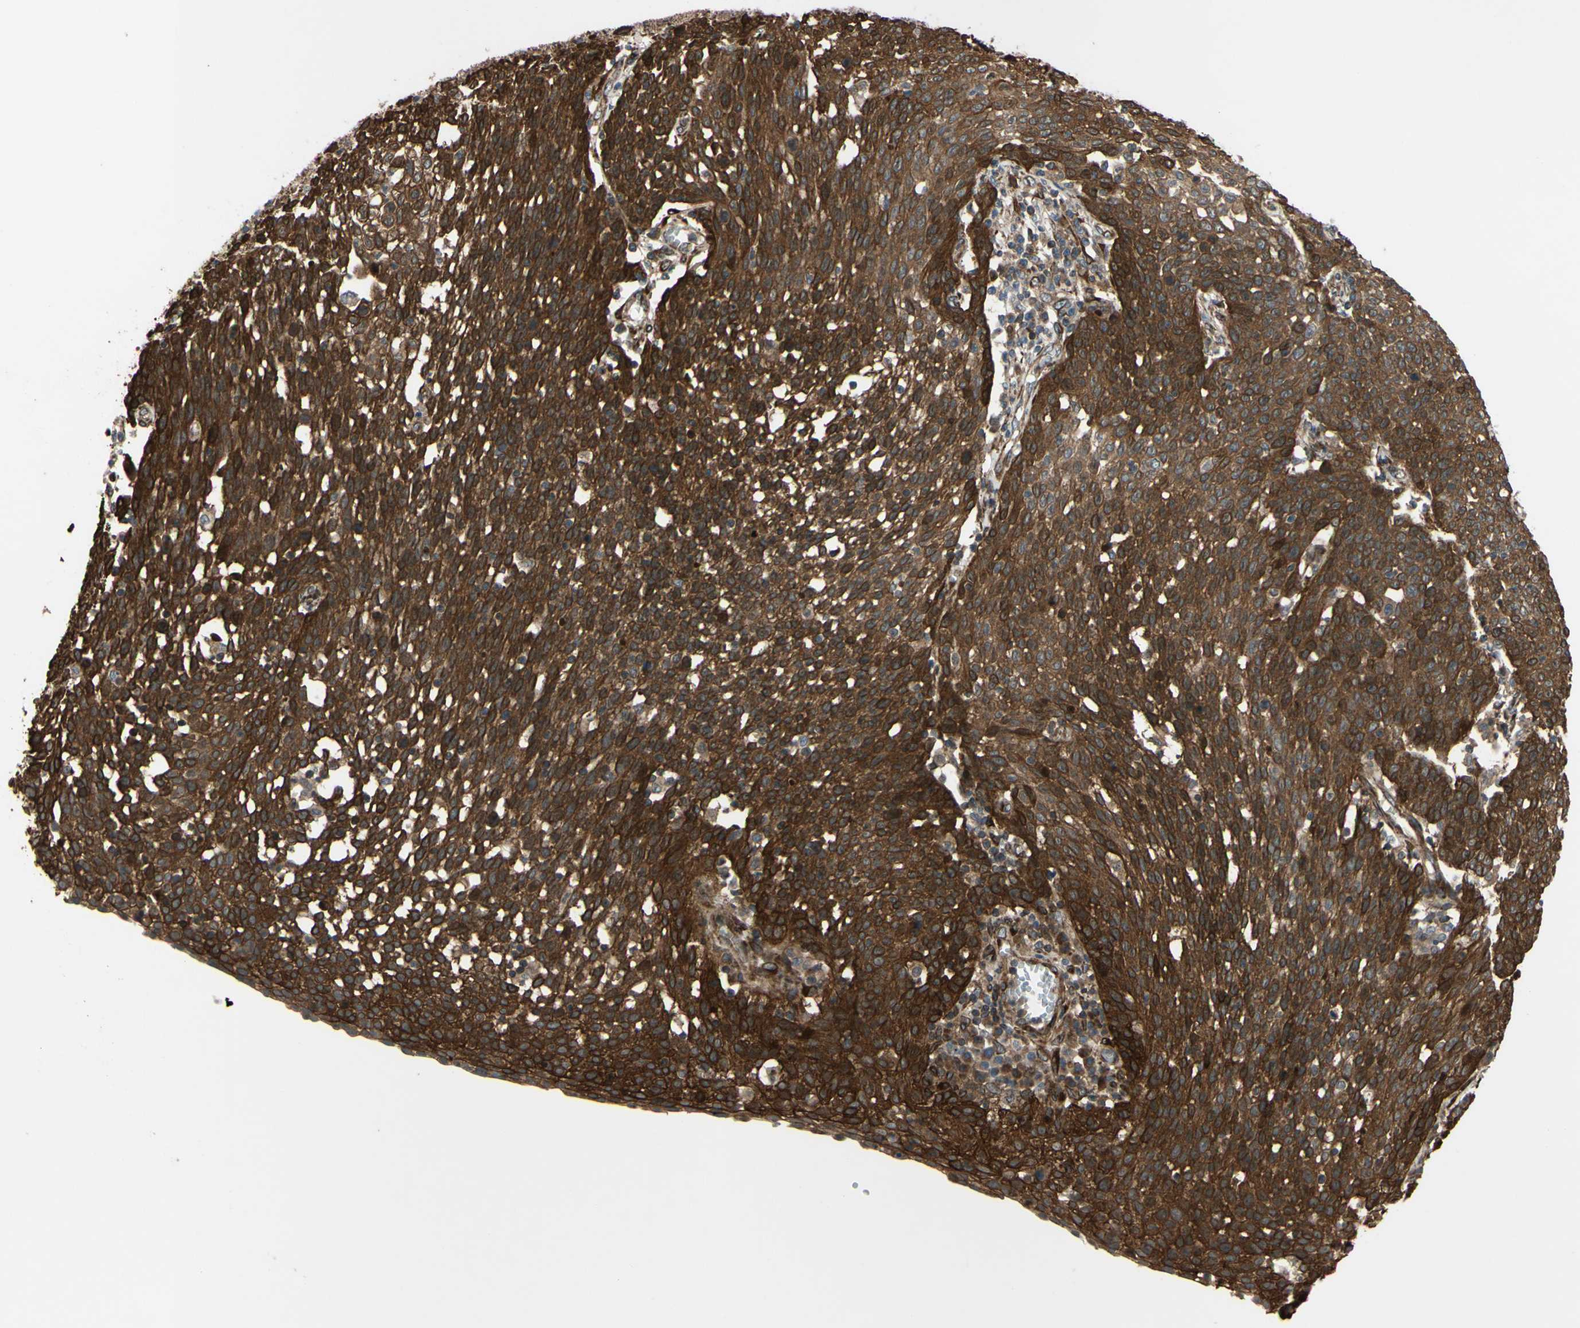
{"staining": {"intensity": "strong", "quantity": ">75%", "location": "cytoplasmic/membranous"}, "tissue": "cervical cancer", "cell_type": "Tumor cells", "image_type": "cancer", "snomed": [{"axis": "morphology", "description": "Squamous cell carcinoma, NOS"}, {"axis": "topography", "description": "Cervix"}], "caption": "Cervical squamous cell carcinoma stained for a protein displays strong cytoplasmic/membranous positivity in tumor cells.", "gene": "PRAF2", "patient": {"sex": "female", "age": 34}}